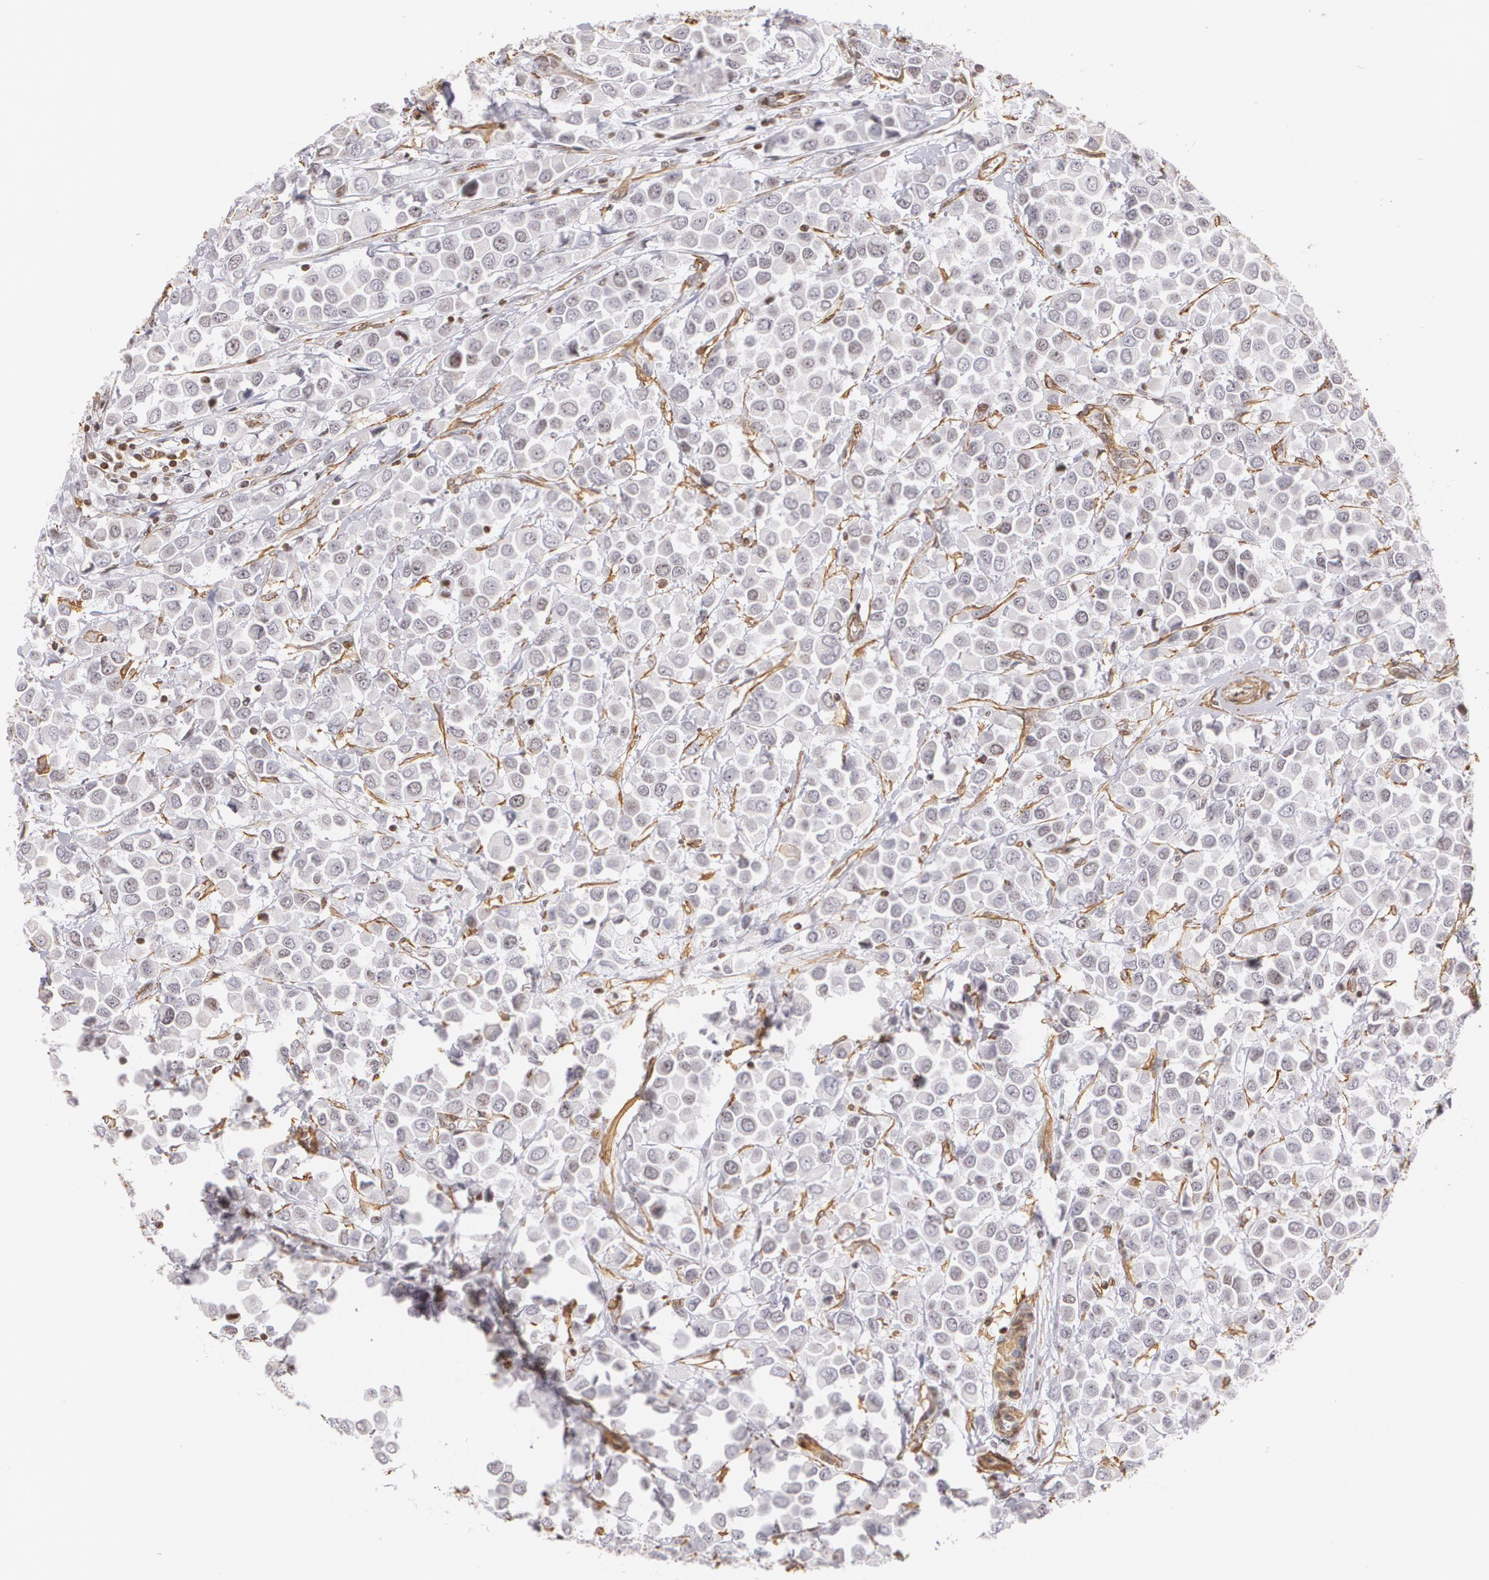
{"staining": {"intensity": "negative", "quantity": "none", "location": "none"}, "tissue": "breast cancer", "cell_type": "Tumor cells", "image_type": "cancer", "snomed": [{"axis": "morphology", "description": "Duct carcinoma"}, {"axis": "topography", "description": "Breast"}], "caption": "A micrograph of human breast cancer is negative for staining in tumor cells. (Stains: DAB (3,3'-diaminobenzidine) IHC with hematoxylin counter stain, Microscopy: brightfield microscopy at high magnification).", "gene": "VAMP1", "patient": {"sex": "female", "age": 61}}